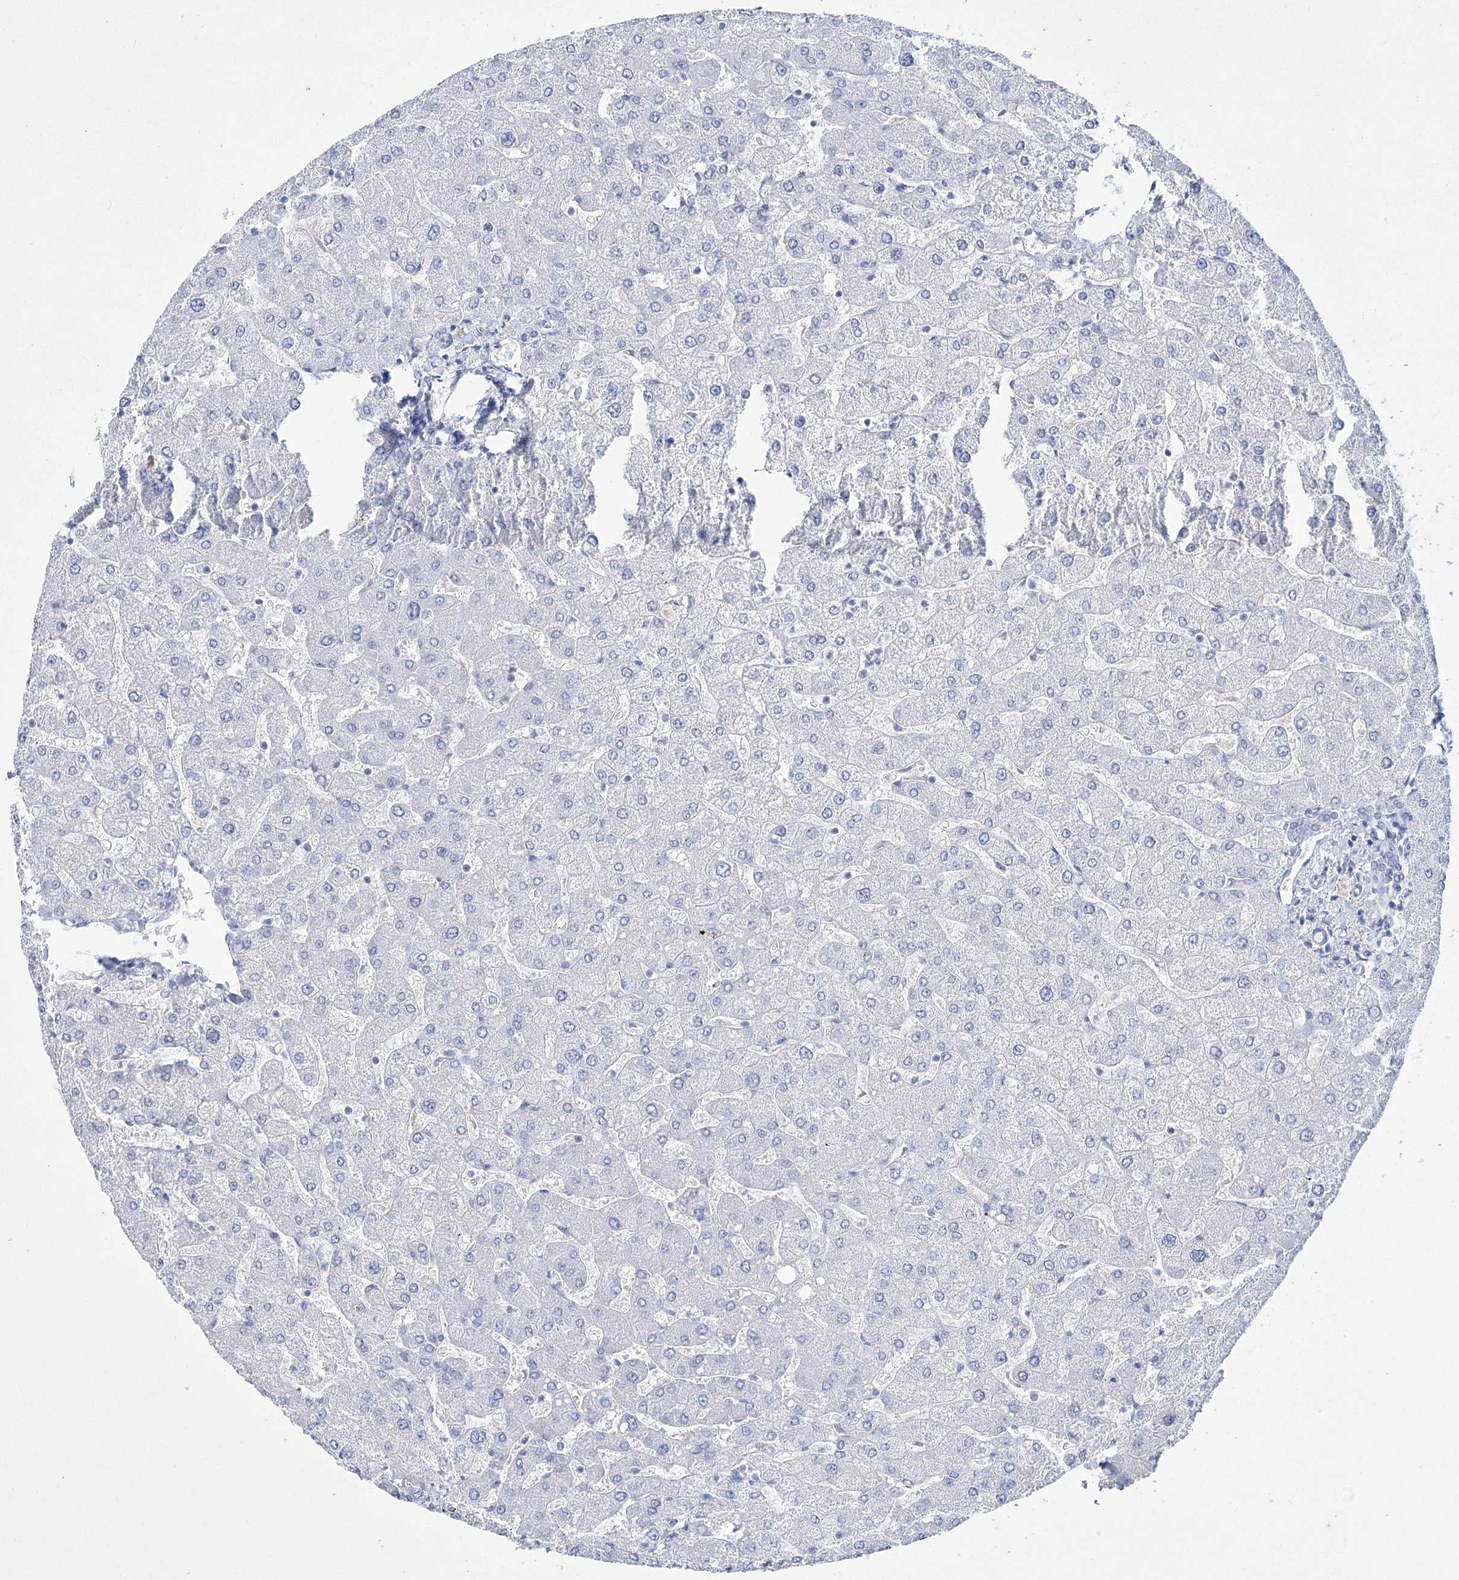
{"staining": {"intensity": "negative", "quantity": "none", "location": "none"}, "tissue": "liver", "cell_type": "Cholangiocytes", "image_type": "normal", "snomed": [{"axis": "morphology", "description": "Normal tissue, NOS"}, {"axis": "topography", "description": "Liver"}], "caption": "Benign liver was stained to show a protein in brown. There is no significant expression in cholangiocytes. Nuclei are stained in blue.", "gene": "PDHB", "patient": {"sex": "male", "age": 55}}